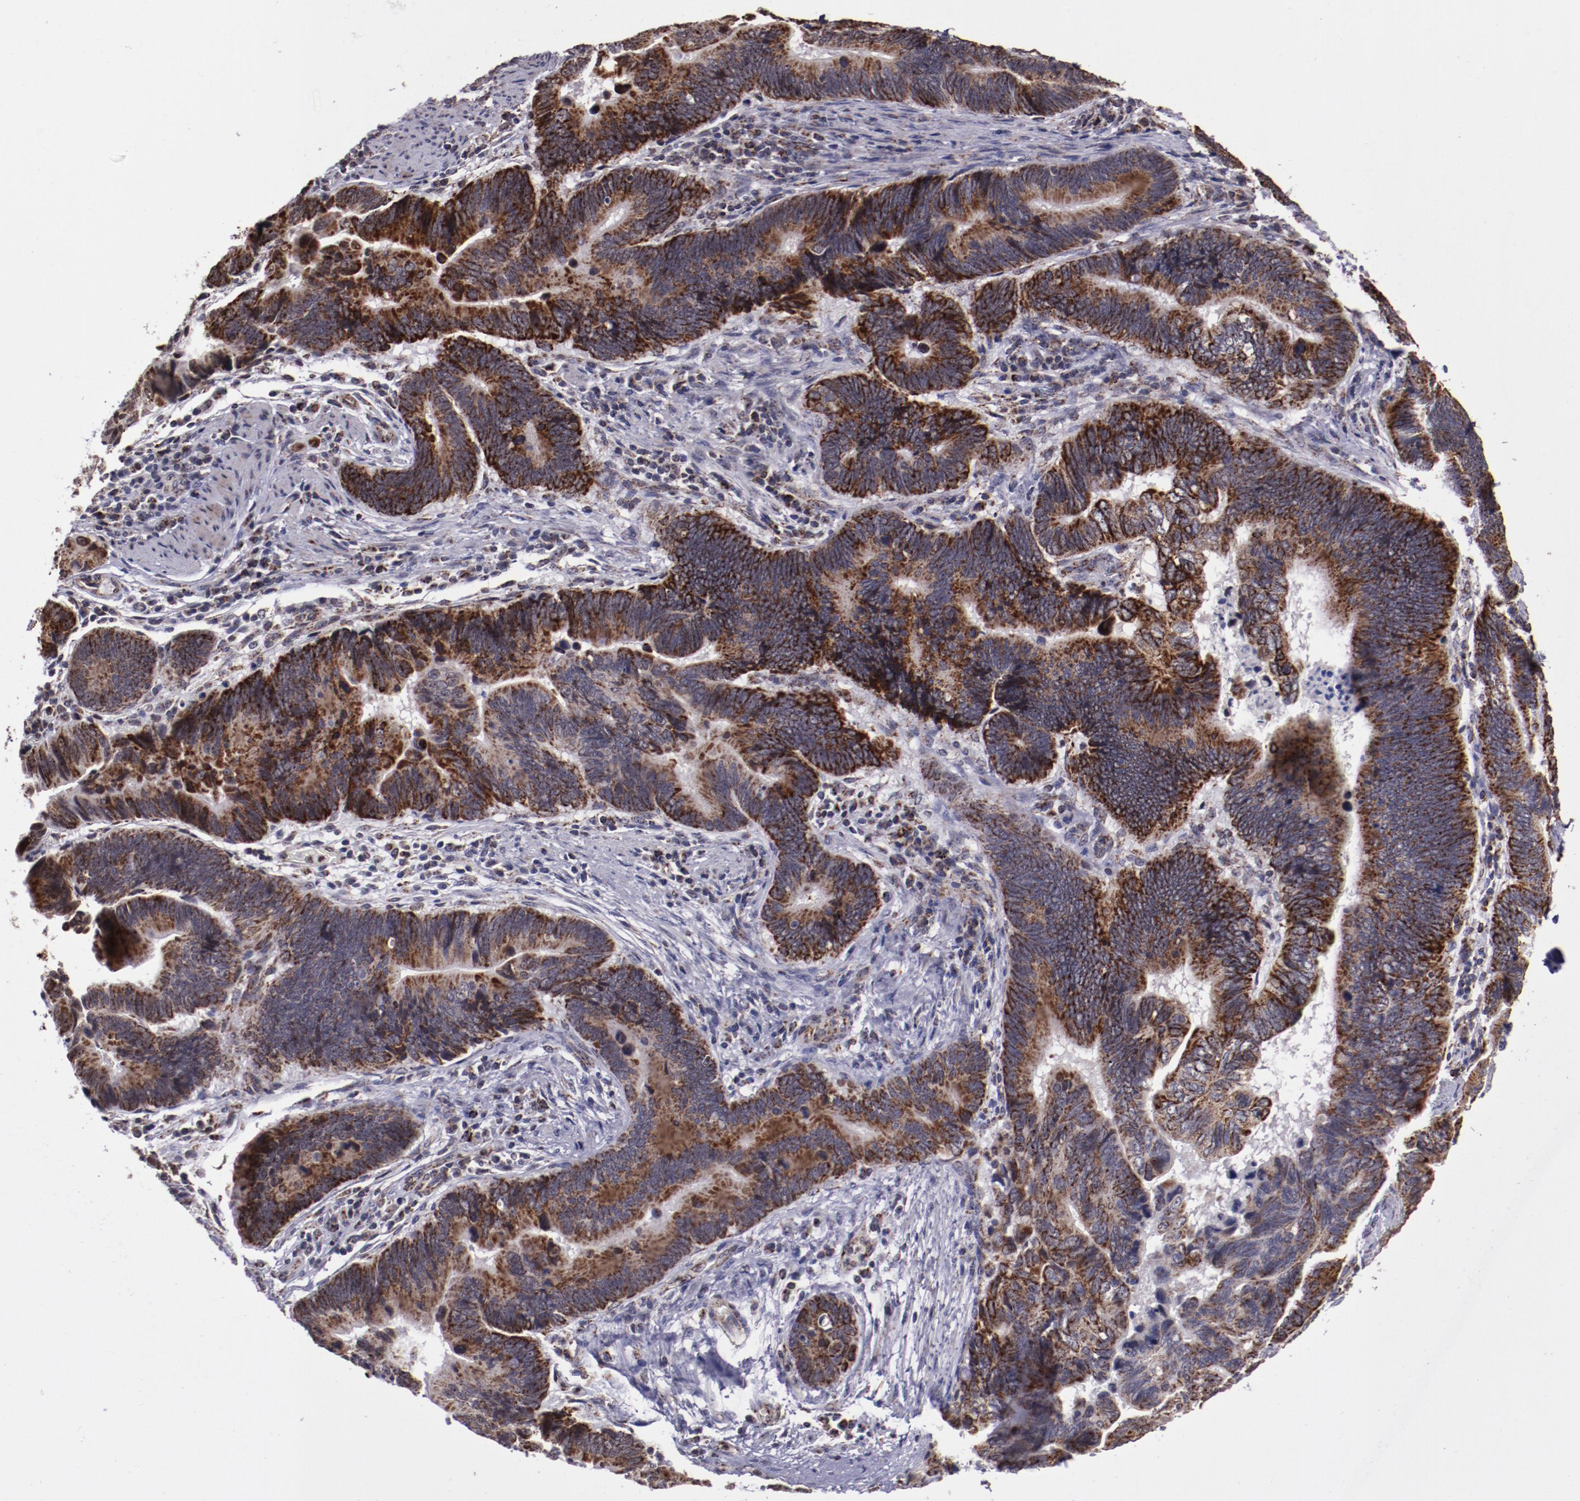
{"staining": {"intensity": "moderate", "quantity": ">75%", "location": "cytoplasmic/membranous"}, "tissue": "pancreatic cancer", "cell_type": "Tumor cells", "image_type": "cancer", "snomed": [{"axis": "morphology", "description": "Adenocarcinoma, NOS"}, {"axis": "topography", "description": "Pancreas"}], "caption": "IHC histopathology image of neoplastic tissue: human pancreatic adenocarcinoma stained using immunohistochemistry (IHC) exhibits medium levels of moderate protein expression localized specifically in the cytoplasmic/membranous of tumor cells, appearing as a cytoplasmic/membranous brown color.", "gene": "LONP1", "patient": {"sex": "female", "age": 70}}